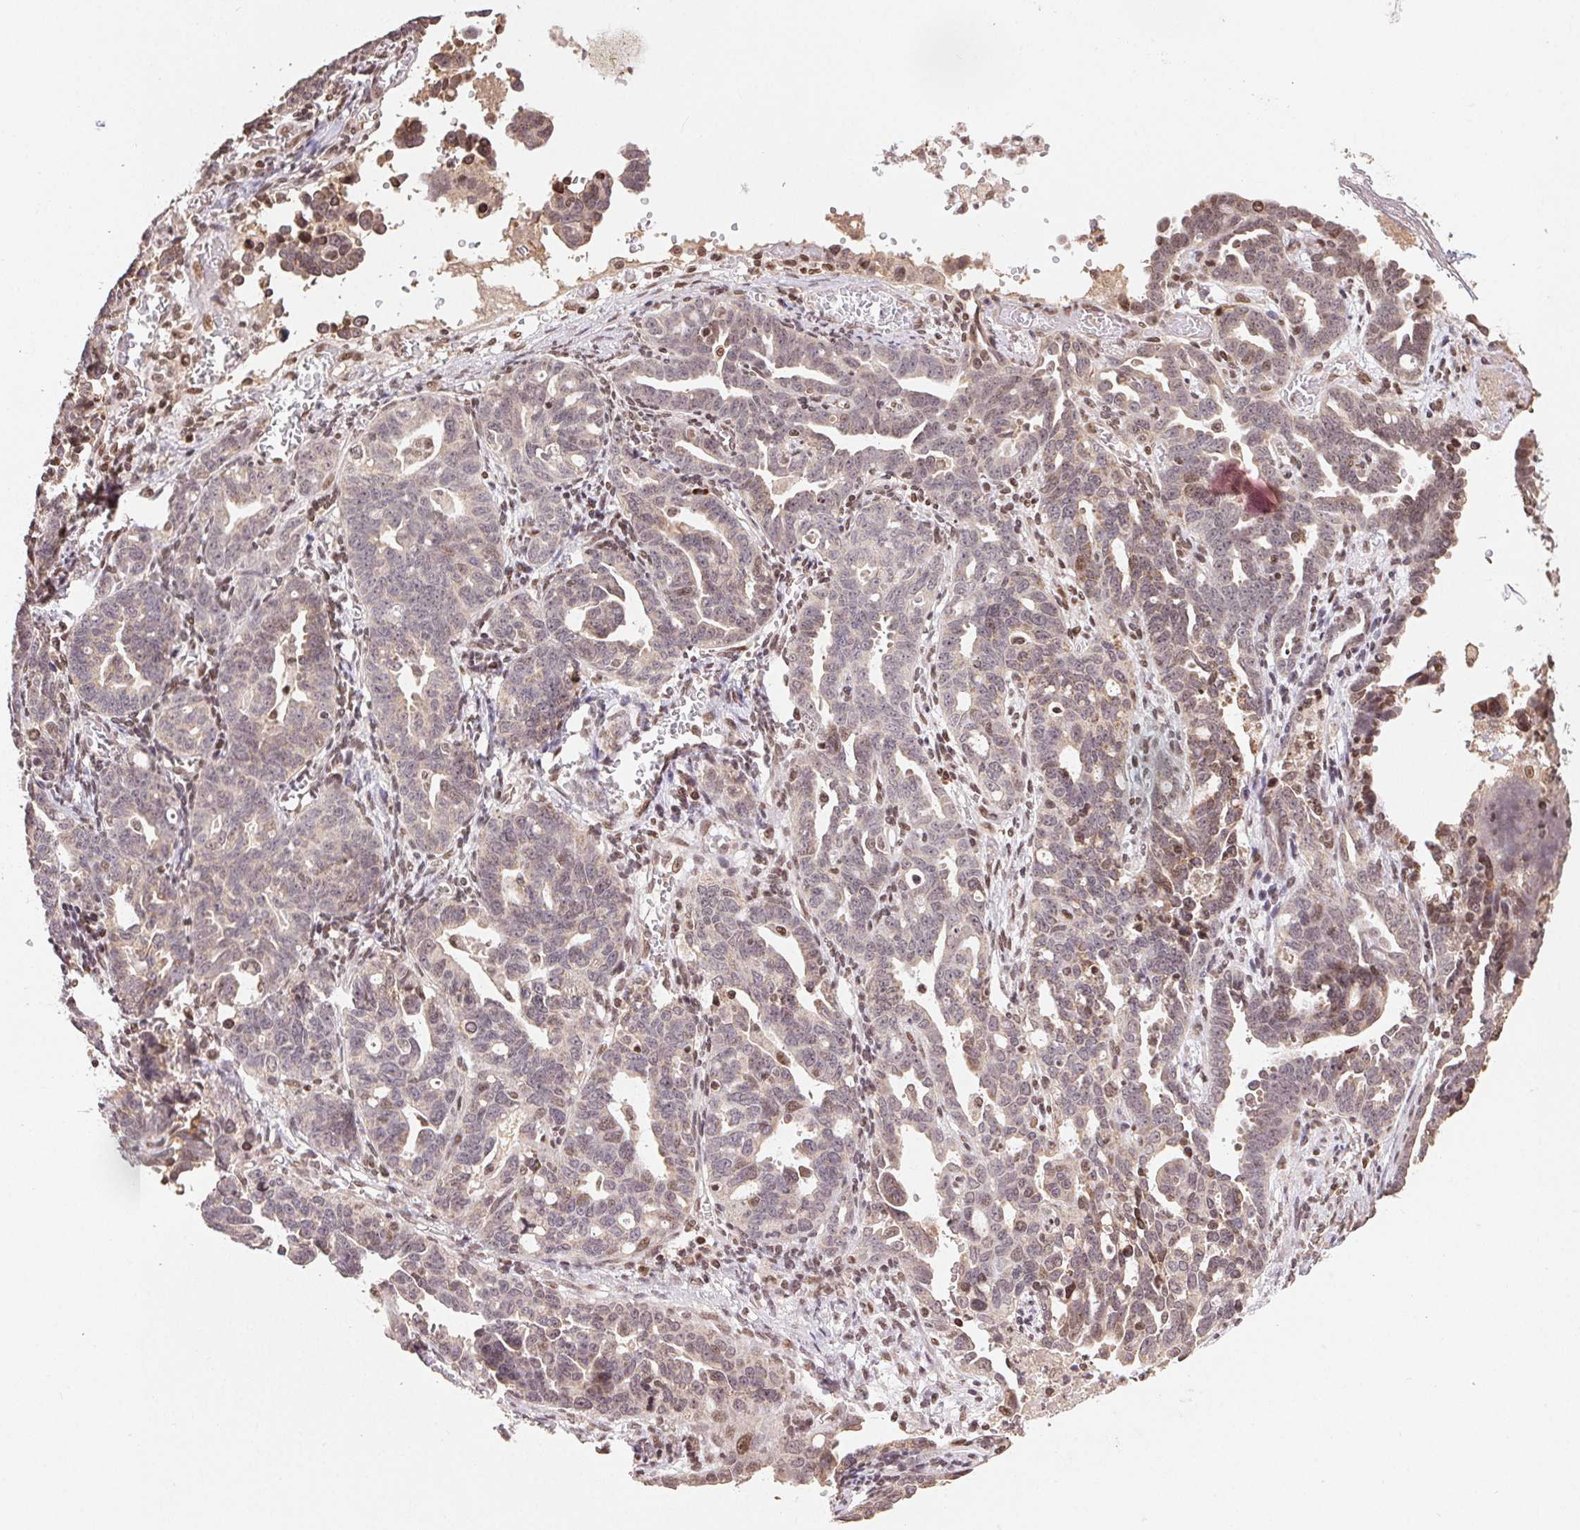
{"staining": {"intensity": "weak", "quantity": "<25%", "location": "cytoplasmic/membranous"}, "tissue": "ovarian cancer", "cell_type": "Tumor cells", "image_type": "cancer", "snomed": [{"axis": "morphology", "description": "Cystadenocarcinoma, serous, NOS"}, {"axis": "topography", "description": "Ovary"}], "caption": "Tumor cells show no significant expression in ovarian cancer (serous cystadenocarcinoma). Brightfield microscopy of immunohistochemistry (IHC) stained with DAB (brown) and hematoxylin (blue), captured at high magnification.", "gene": "MAPKAPK2", "patient": {"sex": "female", "age": 69}}